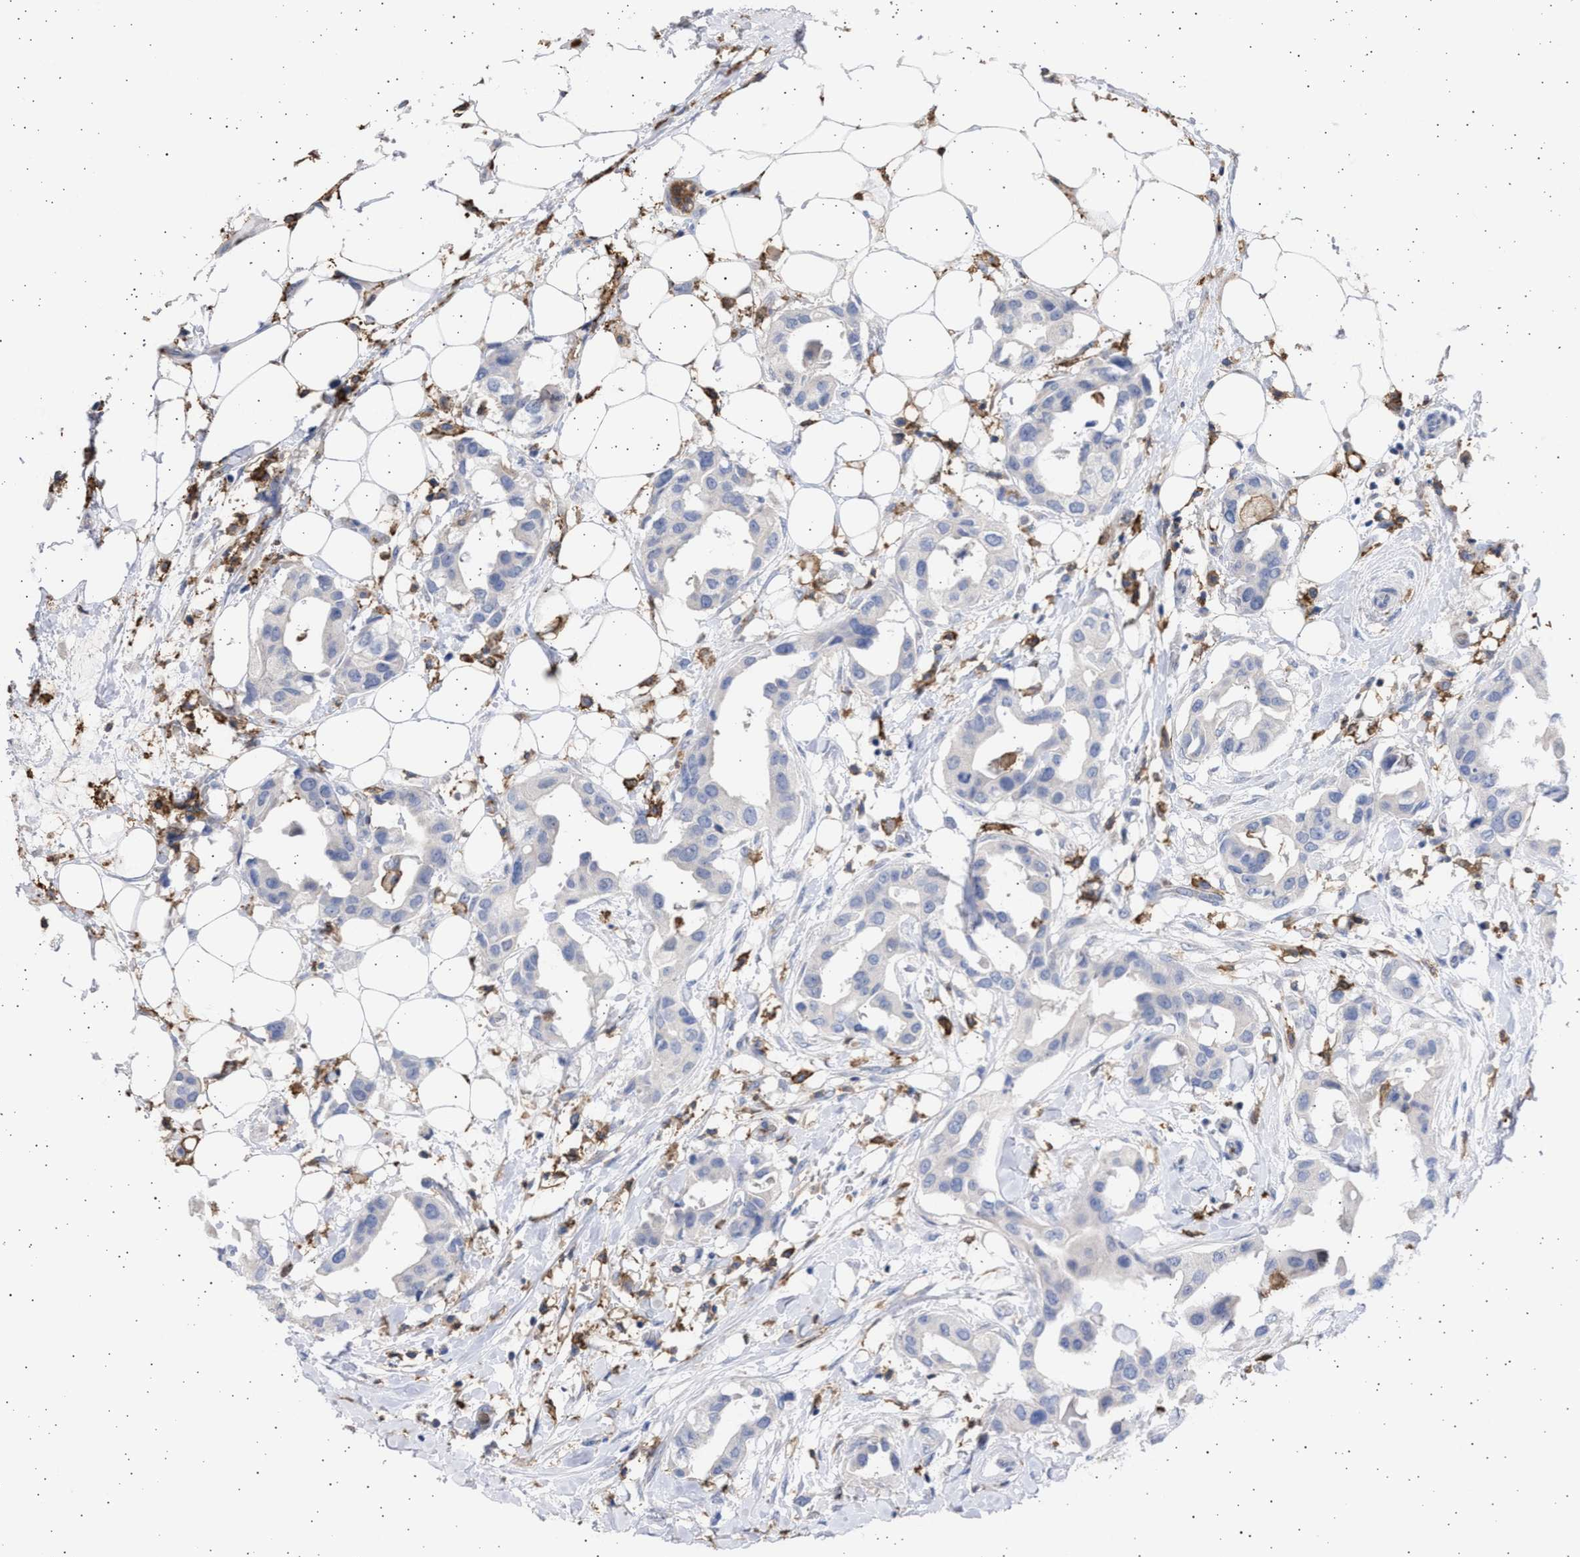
{"staining": {"intensity": "negative", "quantity": "none", "location": "none"}, "tissue": "breast cancer", "cell_type": "Tumor cells", "image_type": "cancer", "snomed": [{"axis": "morphology", "description": "Duct carcinoma"}, {"axis": "topography", "description": "Breast"}], "caption": "Photomicrograph shows no significant protein expression in tumor cells of infiltrating ductal carcinoma (breast). The staining was performed using DAB to visualize the protein expression in brown, while the nuclei were stained in blue with hematoxylin (Magnification: 20x).", "gene": "FCER1A", "patient": {"sex": "female", "age": 40}}